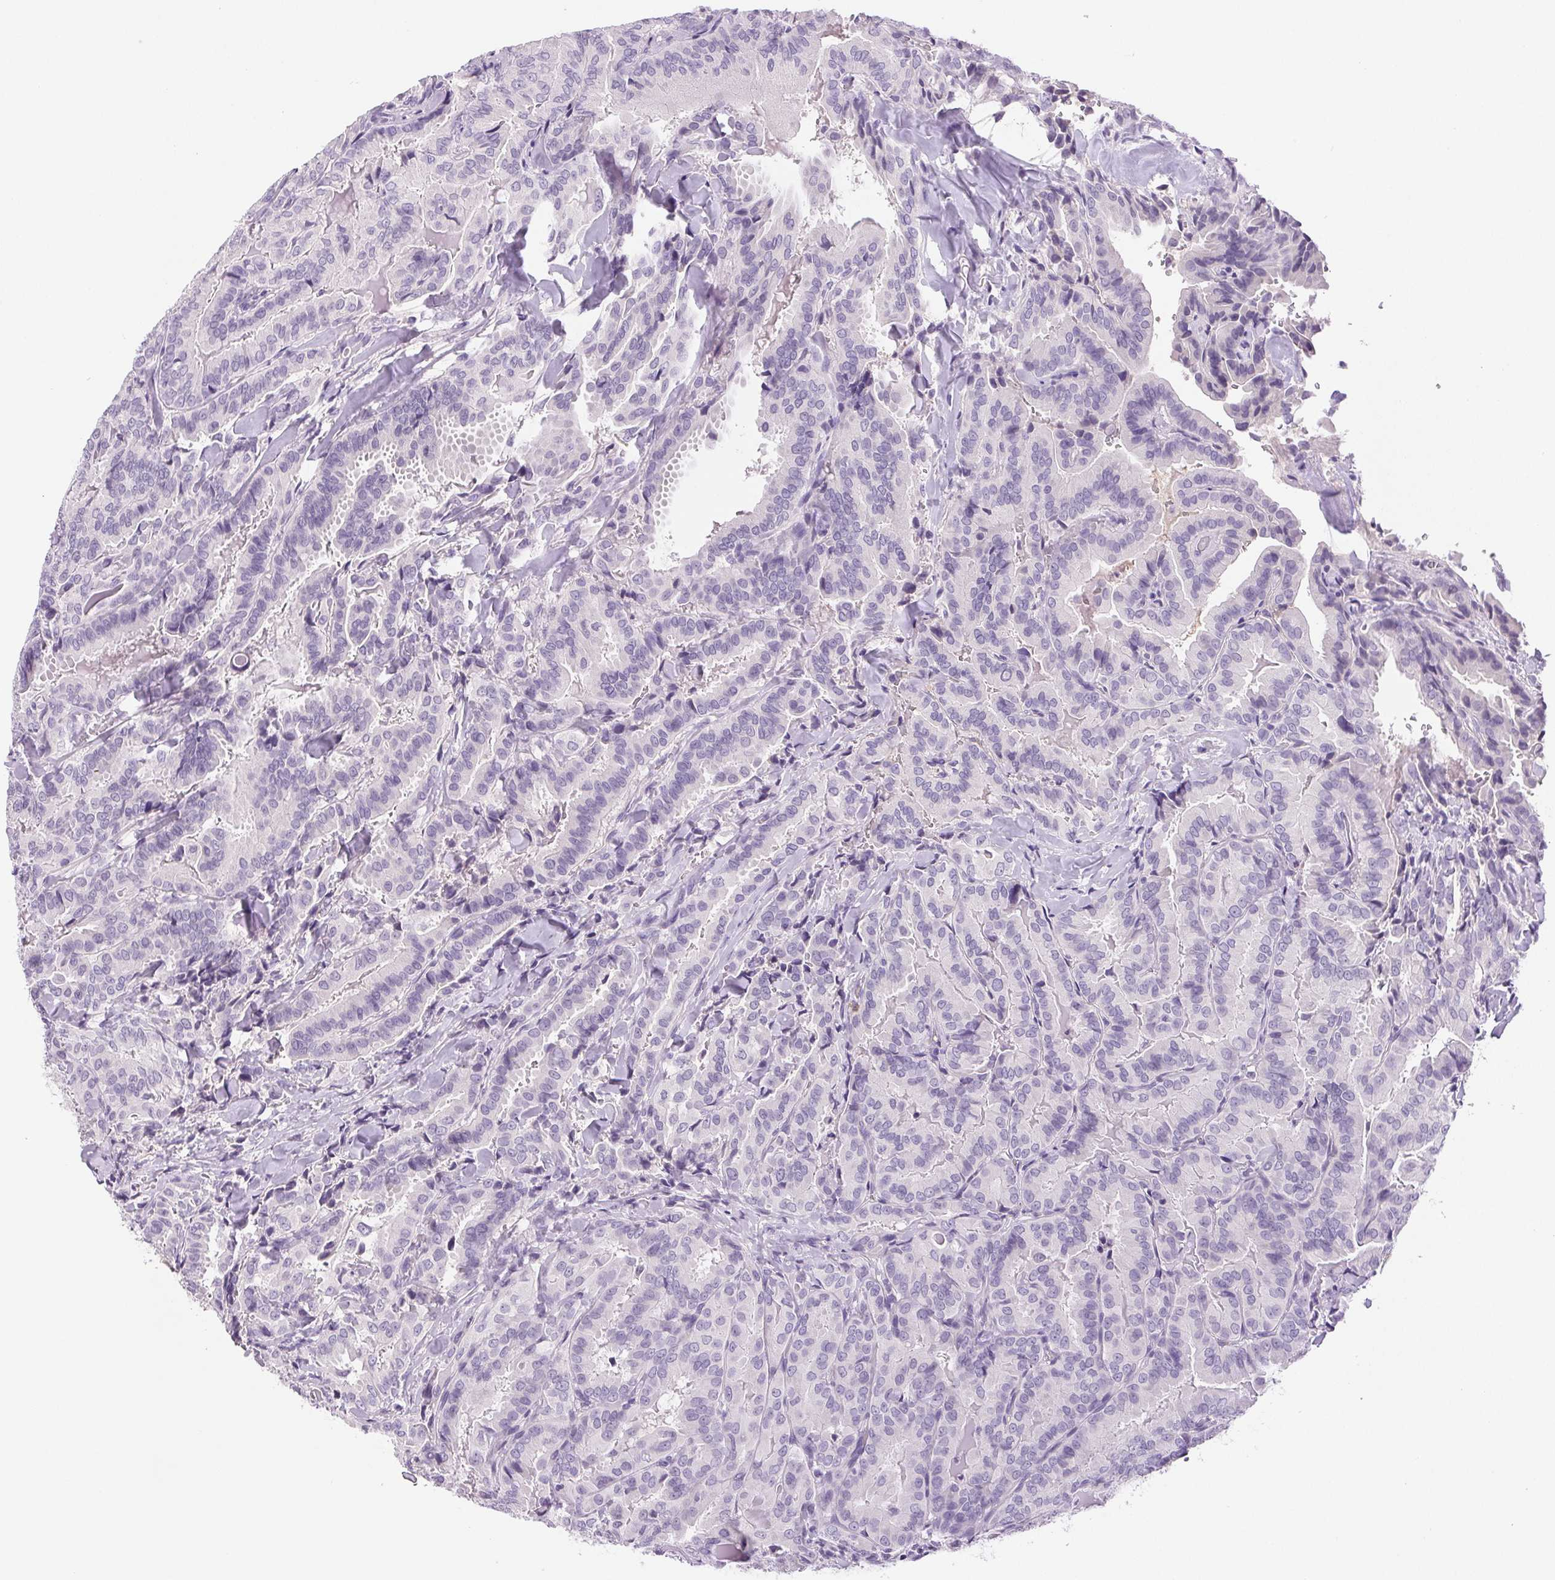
{"staining": {"intensity": "negative", "quantity": "none", "location": "none"}, "tissue": "thyroid cancer", "cell_type": "Tumor cells", "image_type": "cancer", "snomed": [{"axis": "morphology", "description": "Papillary adenocarcinoma, NOS"}, {"axis": "topography", "description": "Thyroid gland"}], "caption": "Papillary adenocarcinoma (thyroid) was stained to show a protein in brown. There is no significant staining in tumor cells. The staining was performed using DAB to visualize the protein expression in brown, while the nuclei were stained in blue with hematoxylin (Magnification: 20x).", "gene": "IFIT1B", "patient": {"sex": "male", "age": 61}}